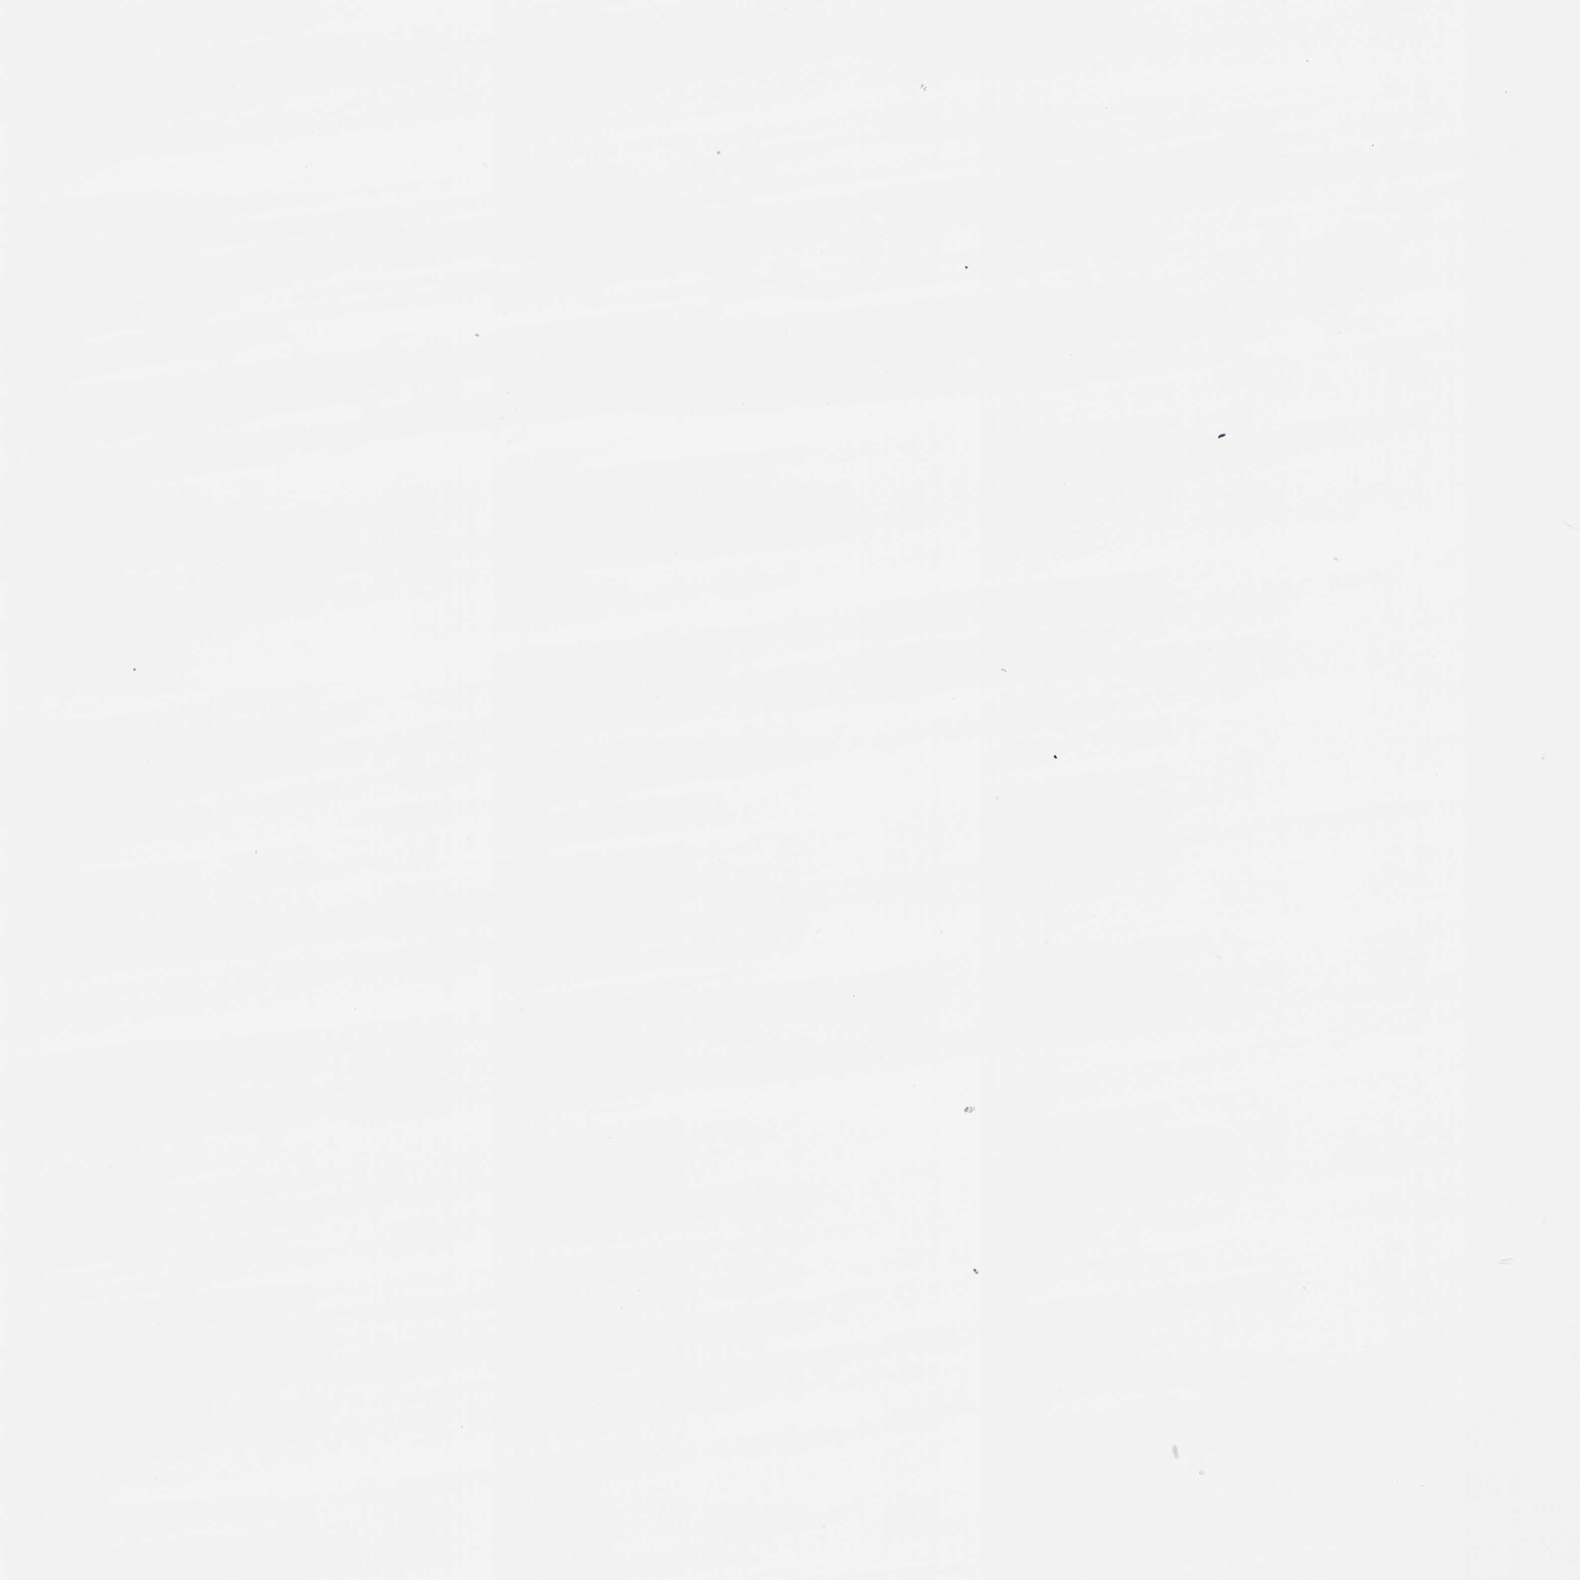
{"staining": {"intensity": "negative", "quantity": "none", "location": "none"}, "tissue": "salivary gland", "cell_type": "Glandular cells", "image_type": "normal", "snomed": [{"axis": "morphology", "description": "Normal tissue, NOS"}, {"axis": "topography", "description": "Salivary gland"}], "caption": "Immunohistochemical staining of unremarkable human salivary gland exhibits no significant expression in glandular cells.", "gene": "PRKCD", "patient": {"sex": "male", "age": 54}}